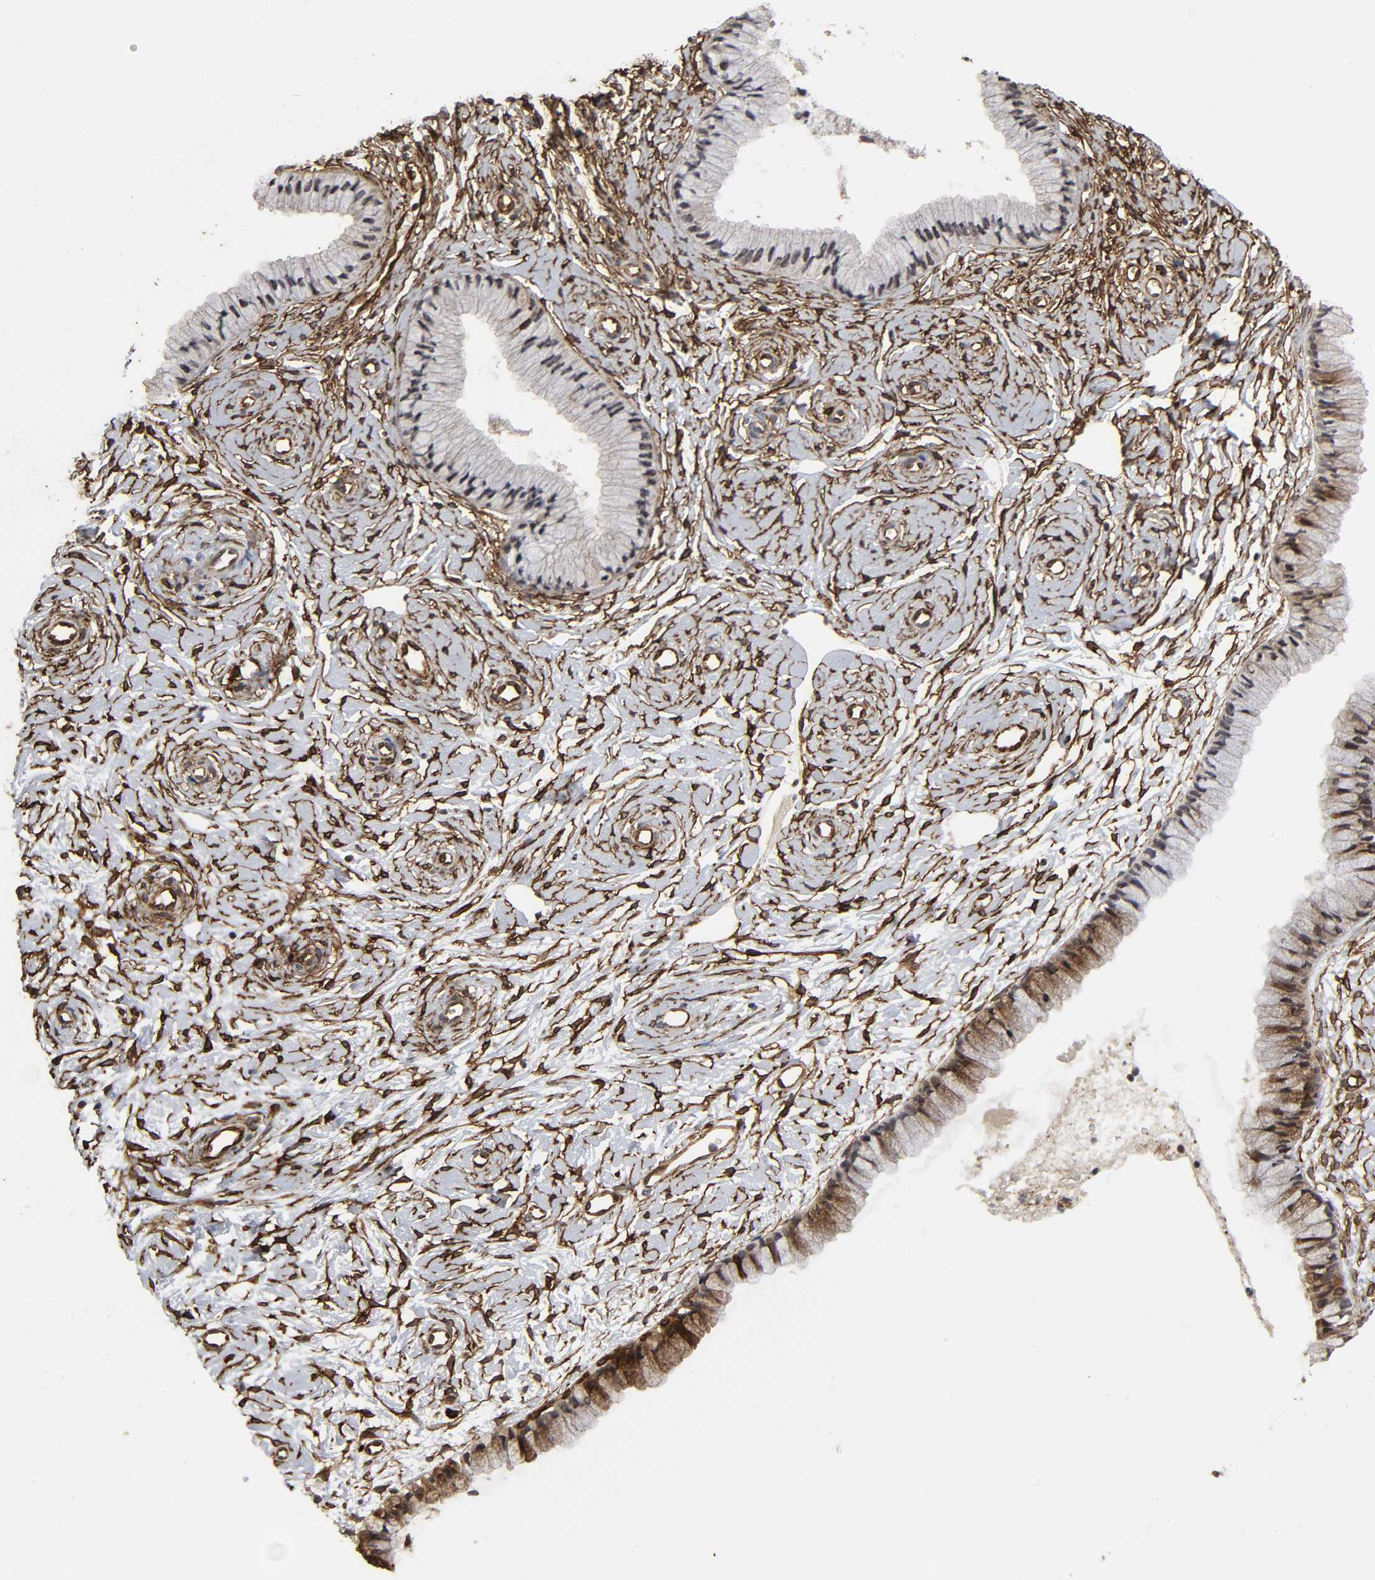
{"staining": {"intensity": "moderate", "quantity": "25%-75%", "location": "cytoplasmic/membranous,nuclear"}, "tissue": "cervix", "cell_type": "Glandular cells", "image_type": "normal", "snomed": [{"axis": "morphology", "description": "Normal tissue, NOS"}, {"axis": "topography", "description": "Cervix"}], "caption": "Immunohistochemistry (IHC) (DAB) staining of unremarkable cervix displays moderate cytoplasmic/membranous,nuclear protein expression in about 25%-75% of glandular cells.", "gene": "AHNAK2", "patient": {"sex": "female", "age": 46}}